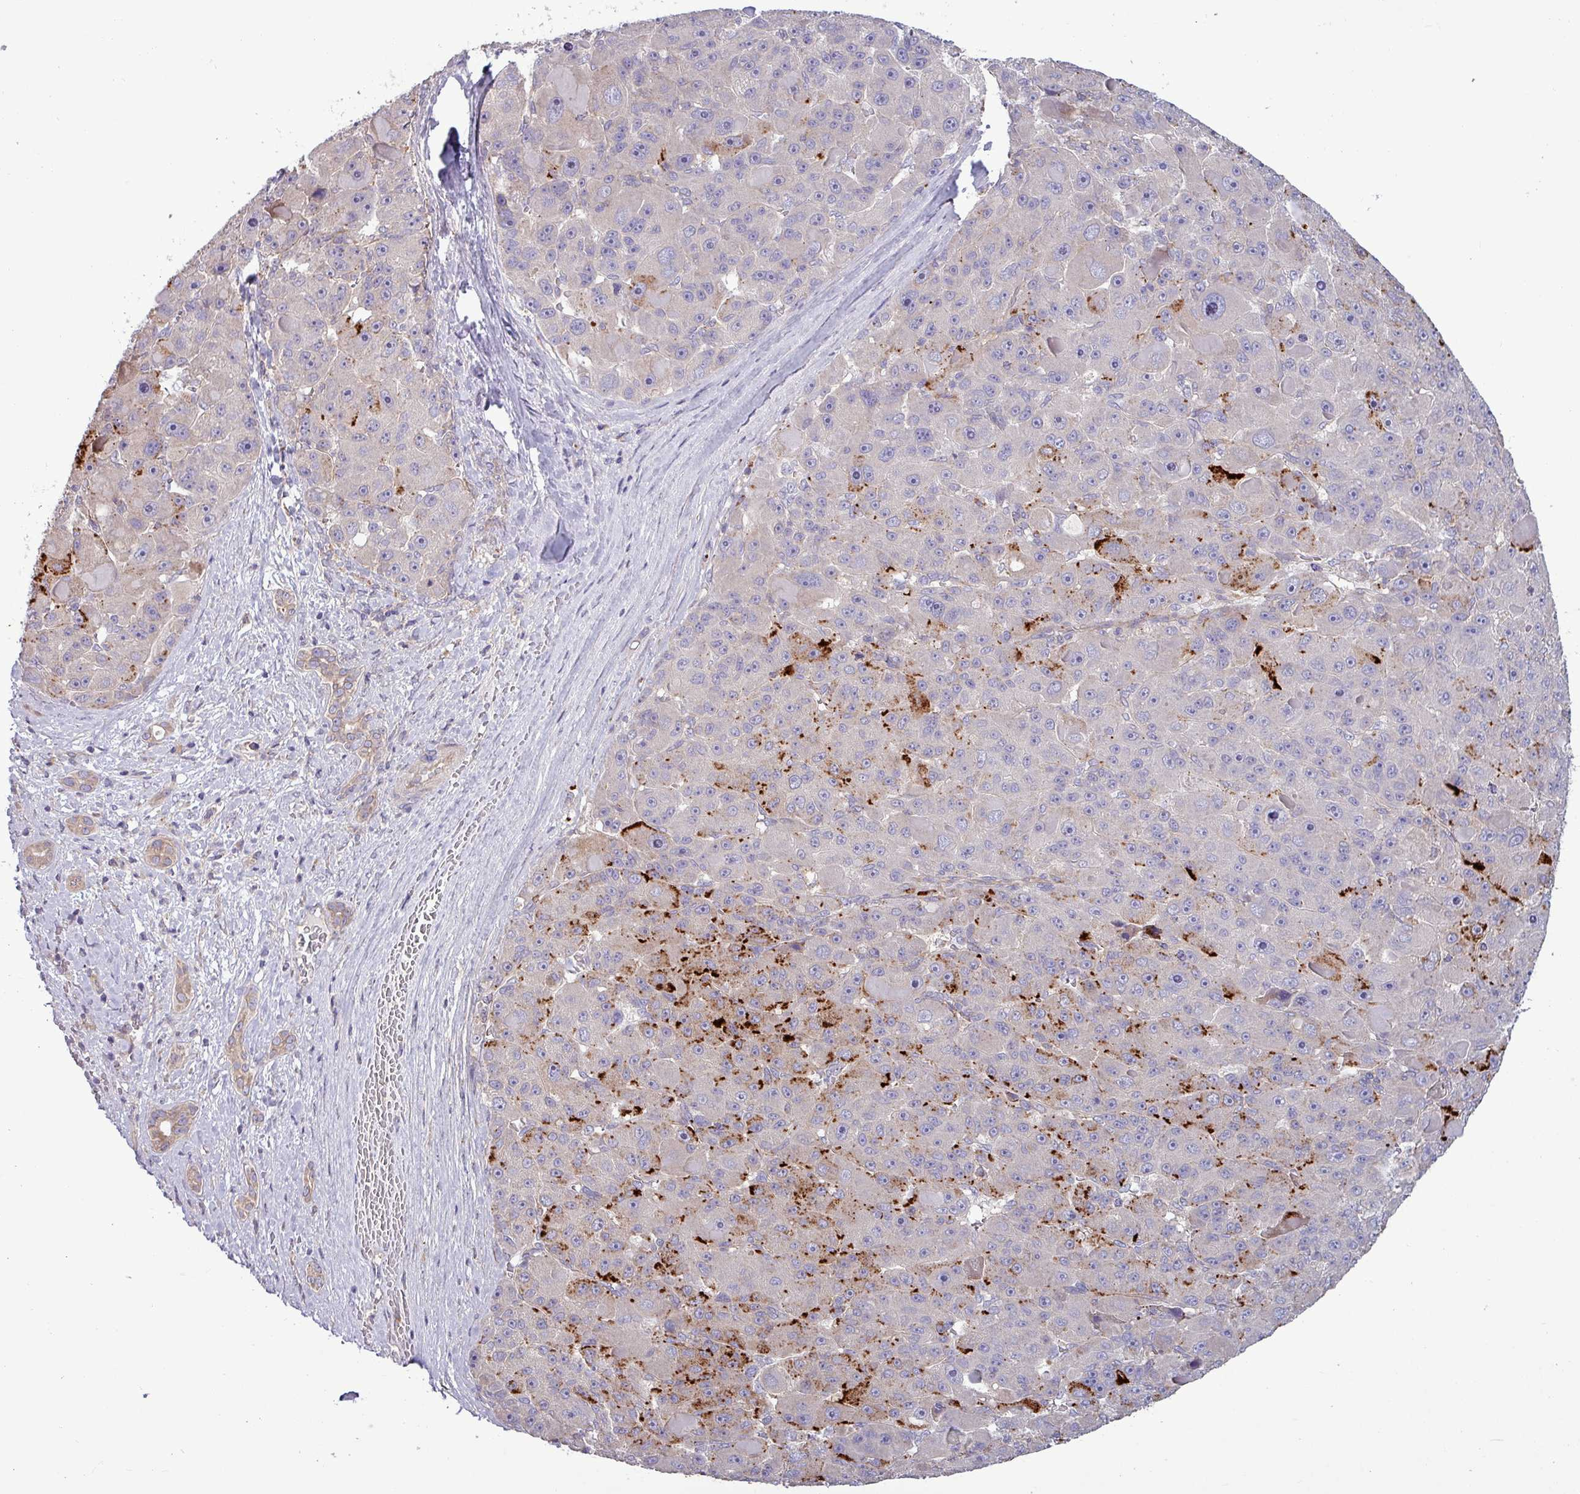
{"staining": {"intensity": "strong", "quantity": "<25%", "location": "cytoplasmic/membranous"}, "tissue": "liver cancer", "cell_type": "Tumor cells", "image_type": "cancer", "snomed": [{"axis": "morphology", "description": "Carcinoma, Hepatocellular, NOS"}, {"axis": "topography", "description": "Liver"}], "caption": "Human liver hepatocellular carcinoma stained with a brown dye displays strong cytoplasmic/membranous positive positivity in about <25% of tumor cells.", "gene": "PLIN2", "patient": {"sex": "male", "age": 76}}